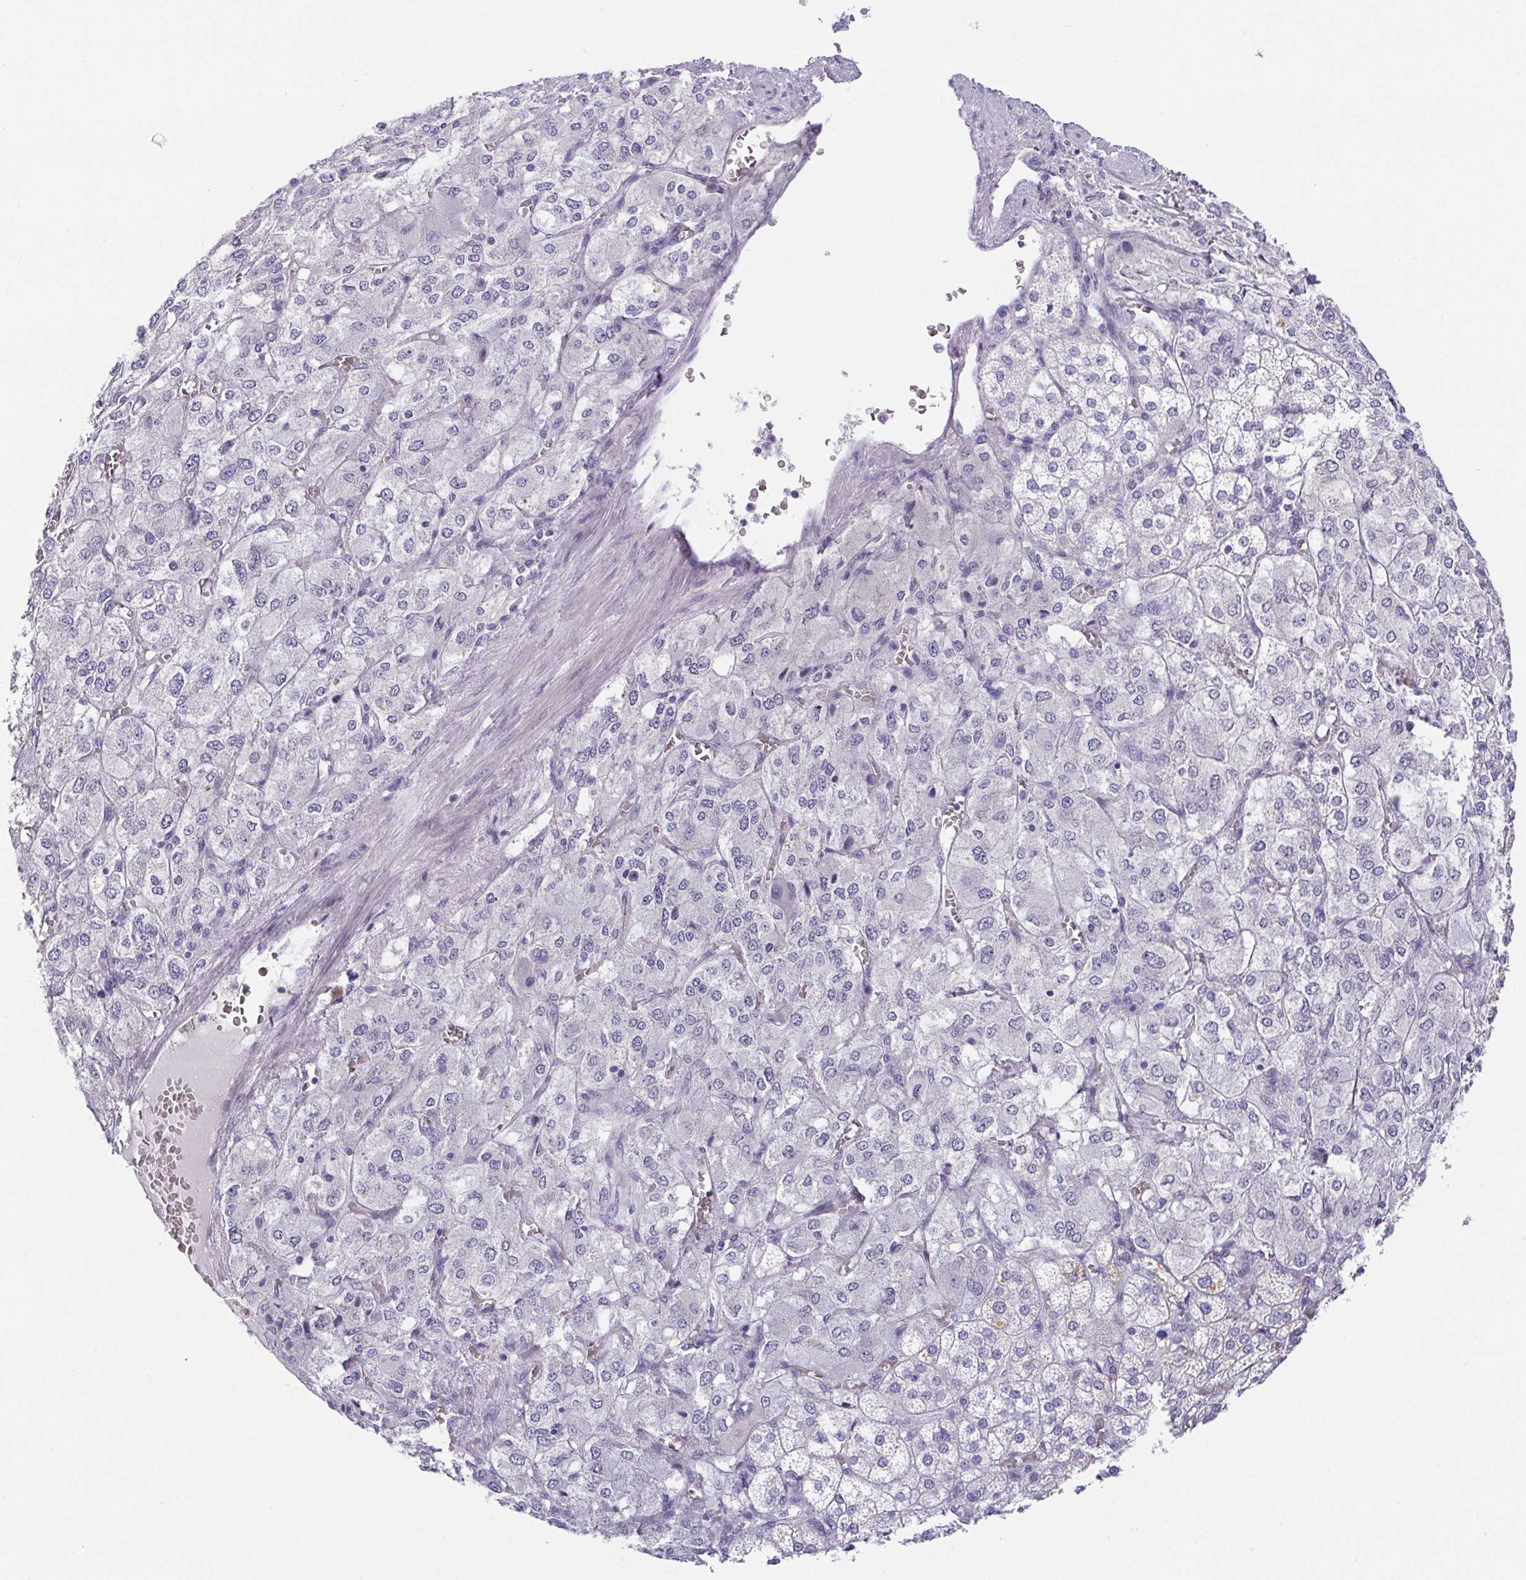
{"staining": {"intensity": "weak", "quantity": "<25%", "location": "cytoplasmic/membranous"}, "tissue": "adrenal gland", "cell_type": "Glandular cells", "image_type": "normal", "snomed": [{"axis": "morphology", "description": "Normal tissue, NOS"}, {"axis": "topography", "description": "Adrenal gland"}], "caption": "IHC photomicrograph of normal human adrenal gland stained for a protein (brown), which exhibits no expression in glandular cells.", "gene": "HAPLN2", "patient": {"sex": "female", "age": 60}}